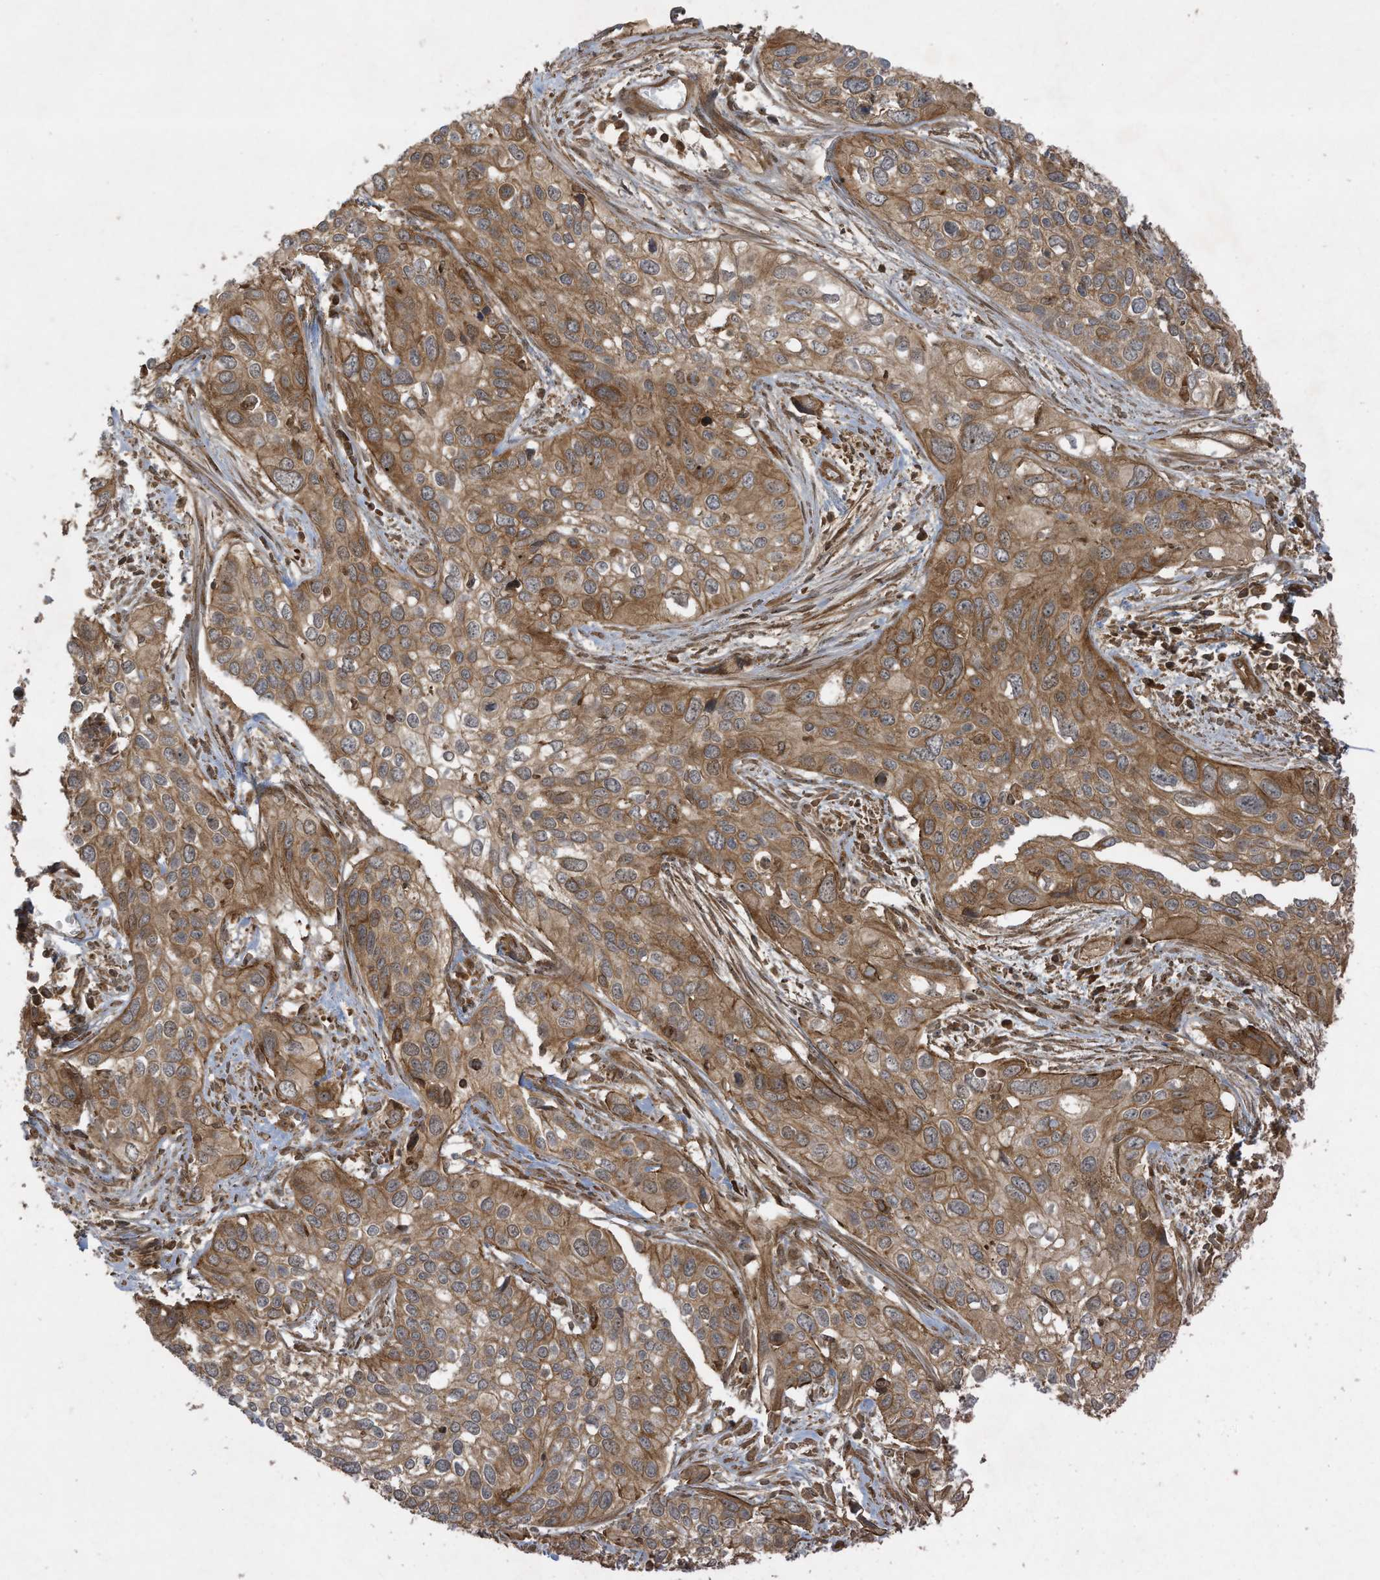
{"staining": {"intensity": "moderate", "quantity": ">75%", "location": "cytoplasmic/membranous"}, "tissue": "cervical cancer", "cell_type": "Tumor cells", "image_type": "cancer", "snomed": [{"axis": "morphology", "description": "Squamous cell carcinoma, NOS"}, {"axis": "topography", "description": "Cervix"}], "caption": "Human cervical squamous cell carcinoma stained for a protein (brown) displays moderate cytoplasmic/membranous positive expression in approximately >75% of tumor cells.", "gene": "DDIT4", "patient": {"sex": "female", "age": 55}}